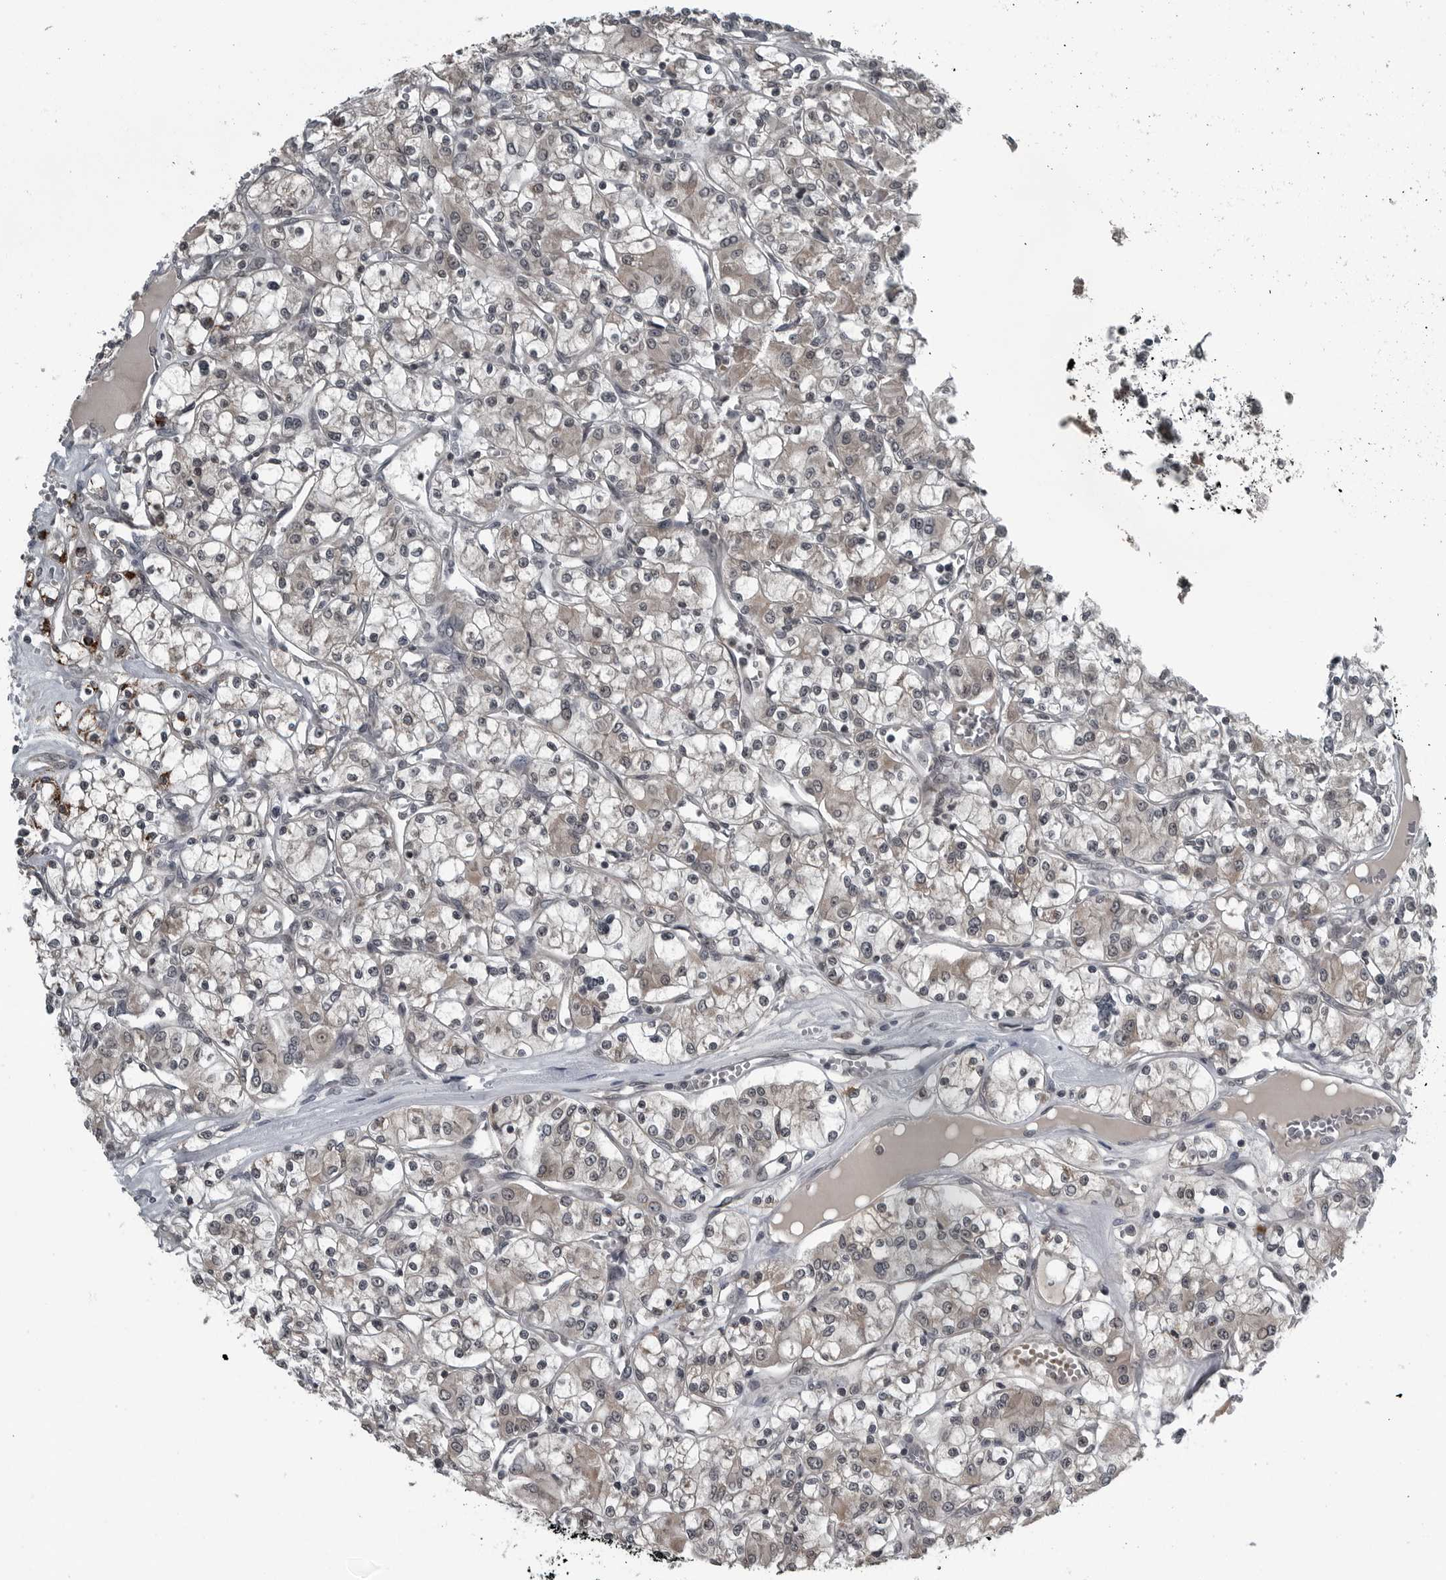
{"staining": {"intensity": "weak", "quantity": "<25%", "location": "cytoplasmic/membranous"}, "tissue": "renal cancer", "cell_type": "Tumor cells", "image_type": "cancer", "snomed": [{"axis": "morphology", "description": "Adenocarcinoma, NOS"}, {"axis": "topography", "description": "Kidney"}], "caption": "High magnification brightfield microscopy of renal cancer (adenocarcinoma) stained with DAB (brown) and counterstained with hematoxylin (blue): tumor cells show no significant positivity.", "gene": "GAK", "patient": {"sex": "female", "age": 59}}